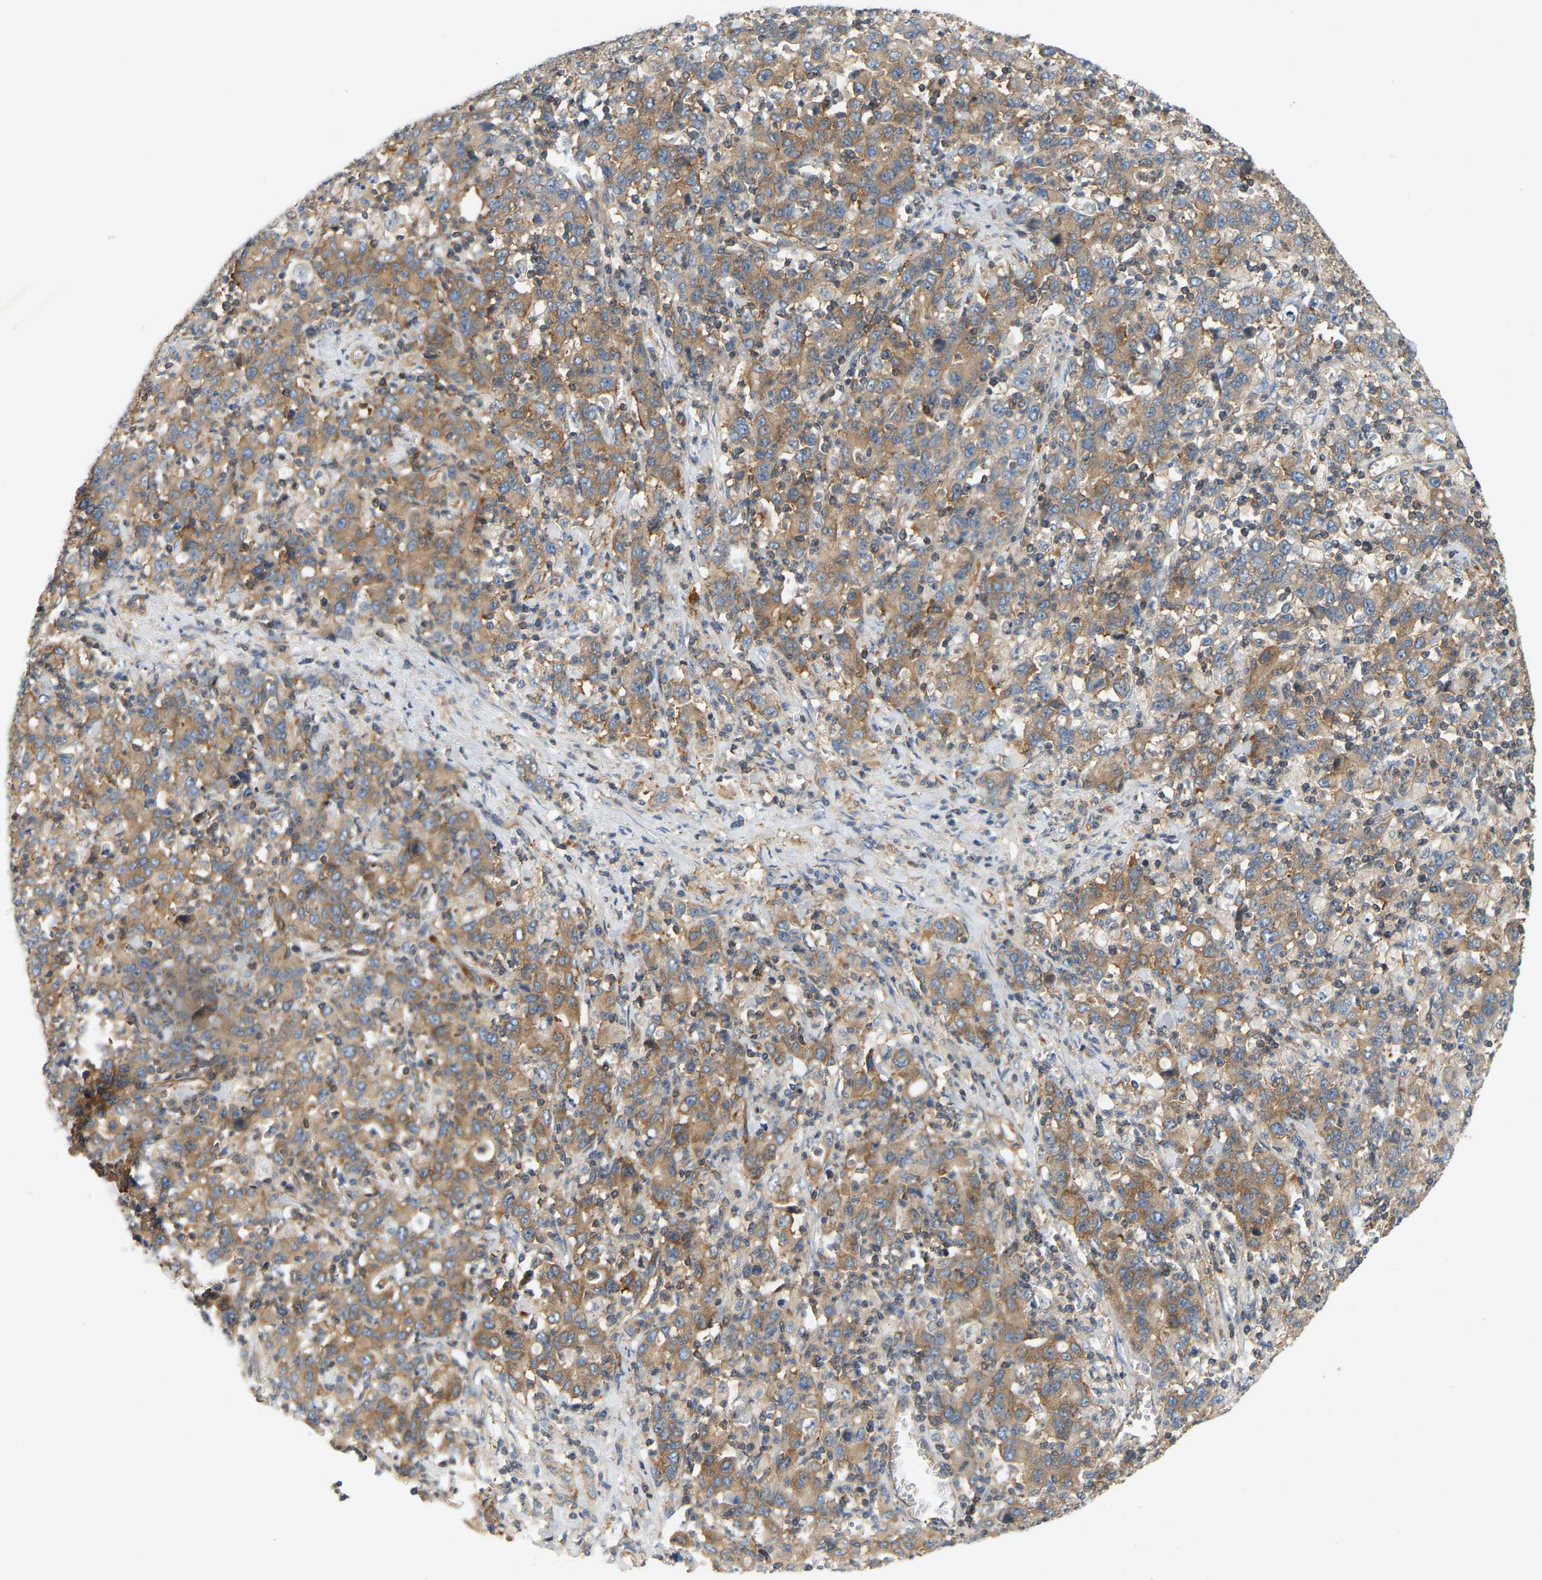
{"staining": {"intensity": "moderate", "quantity": ">75%", "location": "cytoplasmic/membranous"}, "tissue": "stomach cancer", "cell_type": "Tumor cells", "image_type": "cancer", "snomed": [{"axis": "morphology", "description": "Adenocarcinoma, NOS"}, {"axis": "topography", "description": "Stomach, upper"}], "caption": "DAB immunohistochemical staining of human stomach cancer reveals moderate cytoplasmic/membranous protein staining in about >75% of tumor cells.", "gene": "AKAP13", "patient": {"sex": "male", "age": 69}}